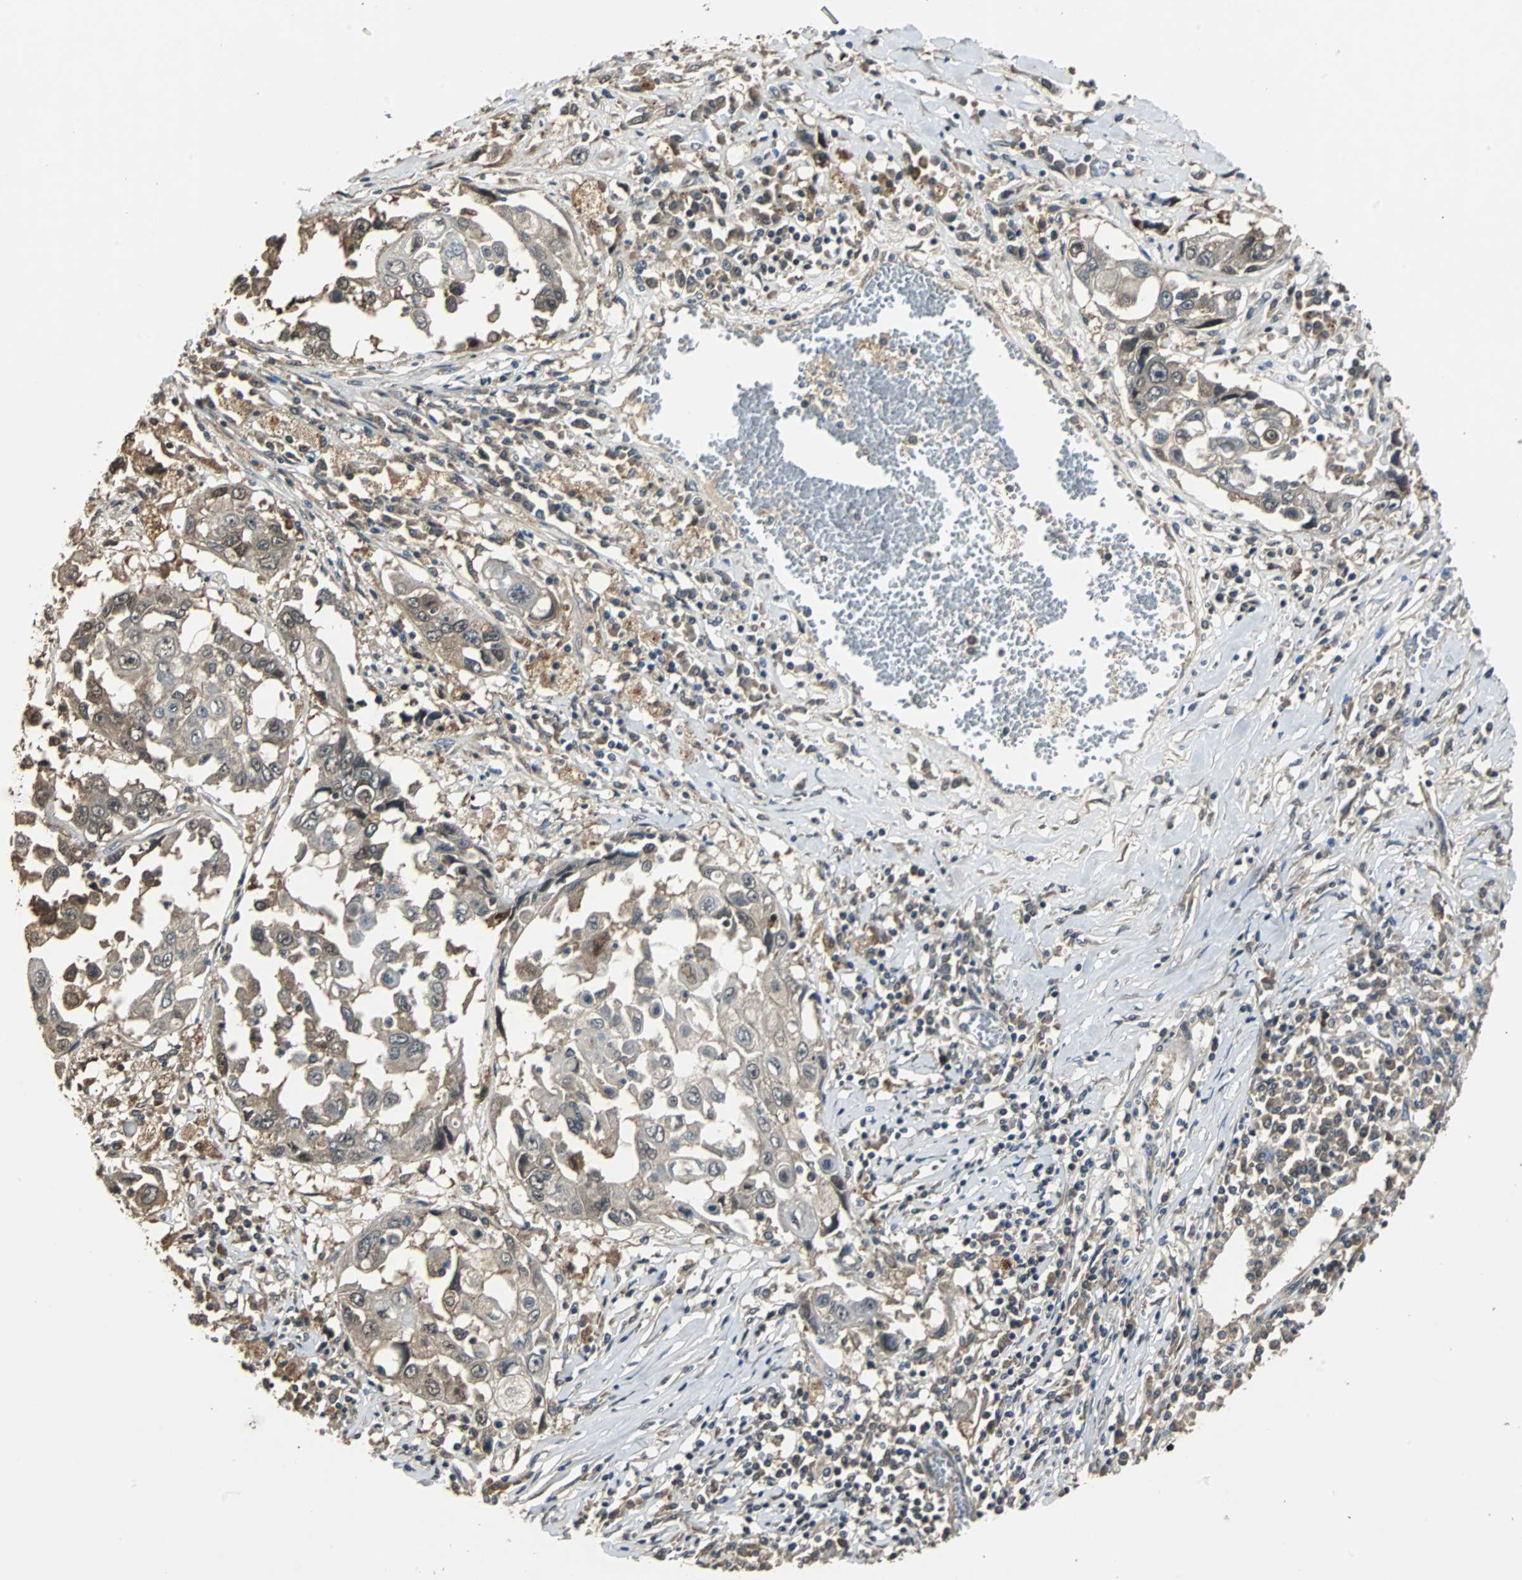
{"staining": {"intensity": "moderate", "quantity": "25%-75%", "location": "cytoplasmic/membranous,nuclear"}, "tissue": "lung cancer", "cell_type": "Tumor cells", "image_type": "cancer", "snomed": [{"axis": "morphology", "description": "Squamous cell carcinoma, NOS"}, {"axis": "topography", "description": "Lung"}], "caption": "Immunohistochemical staining of squamous cell carcinoma (lung) displays medium levels of moderate cytoplasmic/membranous and nuclear protein expression in about 25%-75% of tumor cells.", "gene": "ABHD2", "patient": {"sex": "male", "age": 71}}